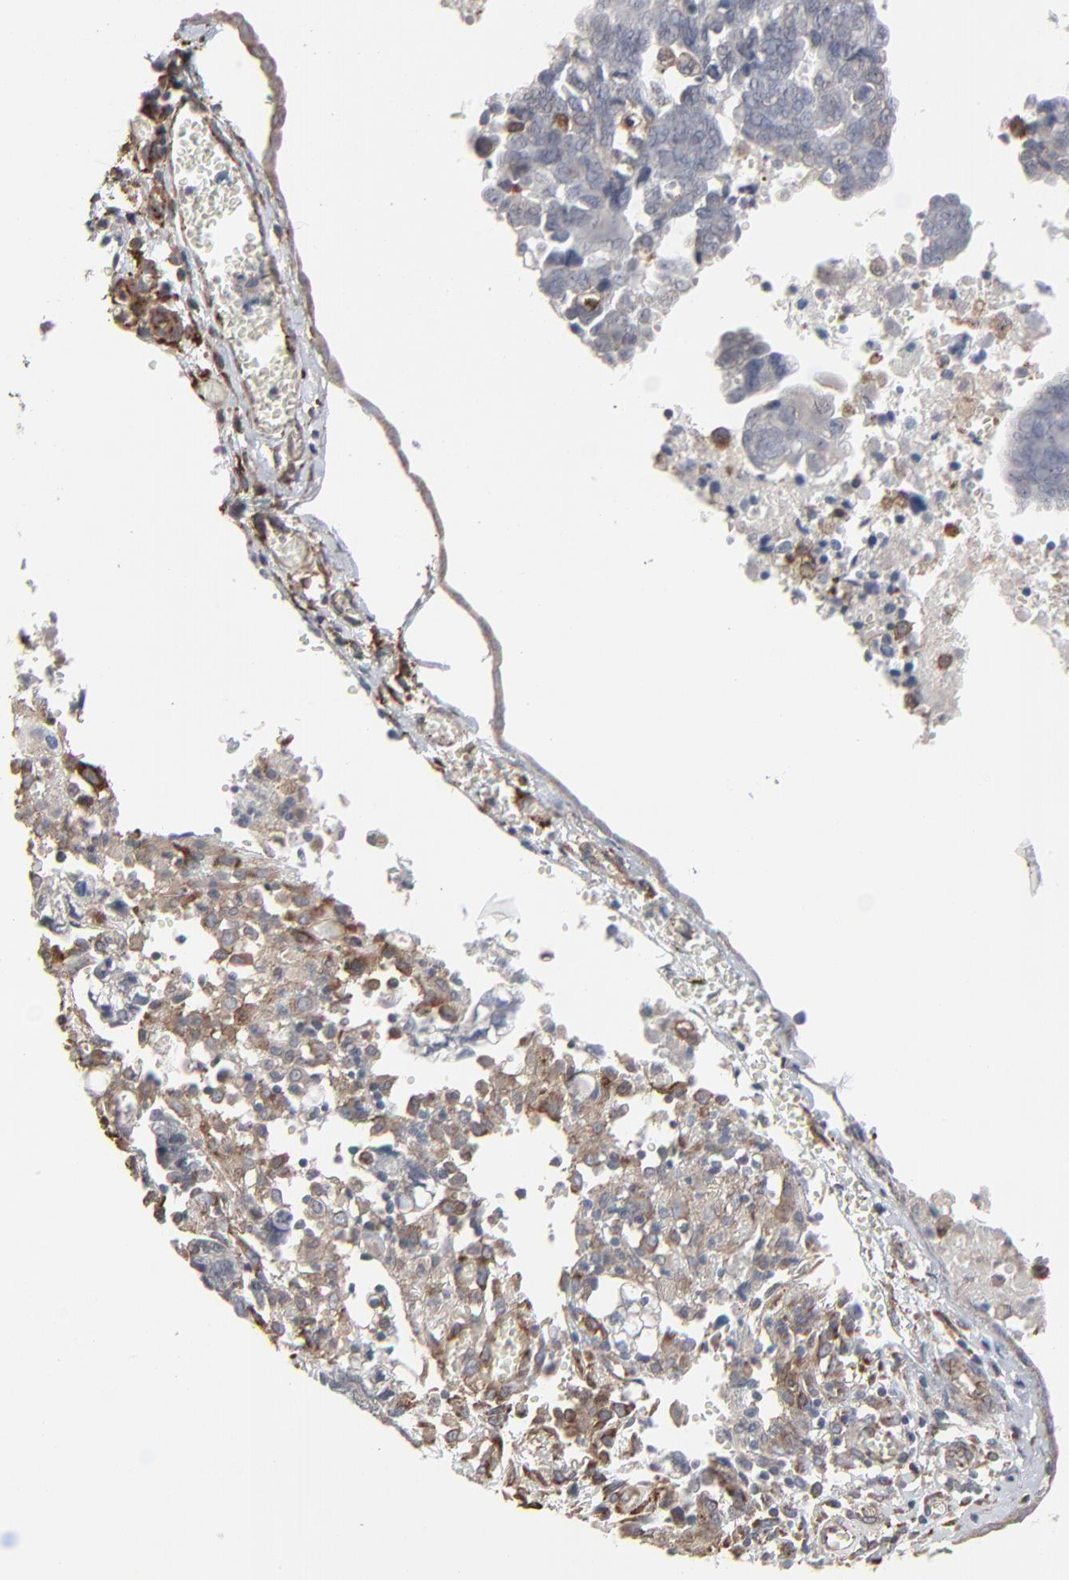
{"staining": {"intensity": "weak", "quantity": "<25%", "location": "cytoplasmic/membranous"}, "tissue": "ovarian cancer", "cell_type": "Tumor cells", "image_type": "cancer", "snomed": [{"axis": "morphology", "description": "Normal tissue, NOS"}, {"axis": "morphology", "description": "Cystadenocarcinoma, serous, NOS"}, {"axis": "topography", "description": "Fallopian tube"}, {"axis": "topography", "description": "Ovary"}], "caption": "This is an immunohistochemistry photomicrograph of human ovarian cancer (serous cystadenocarcinoma). There is no expression in tumor cells.", "gene": "CTNND1", "patient": {"sex": "female", "age": 56}}